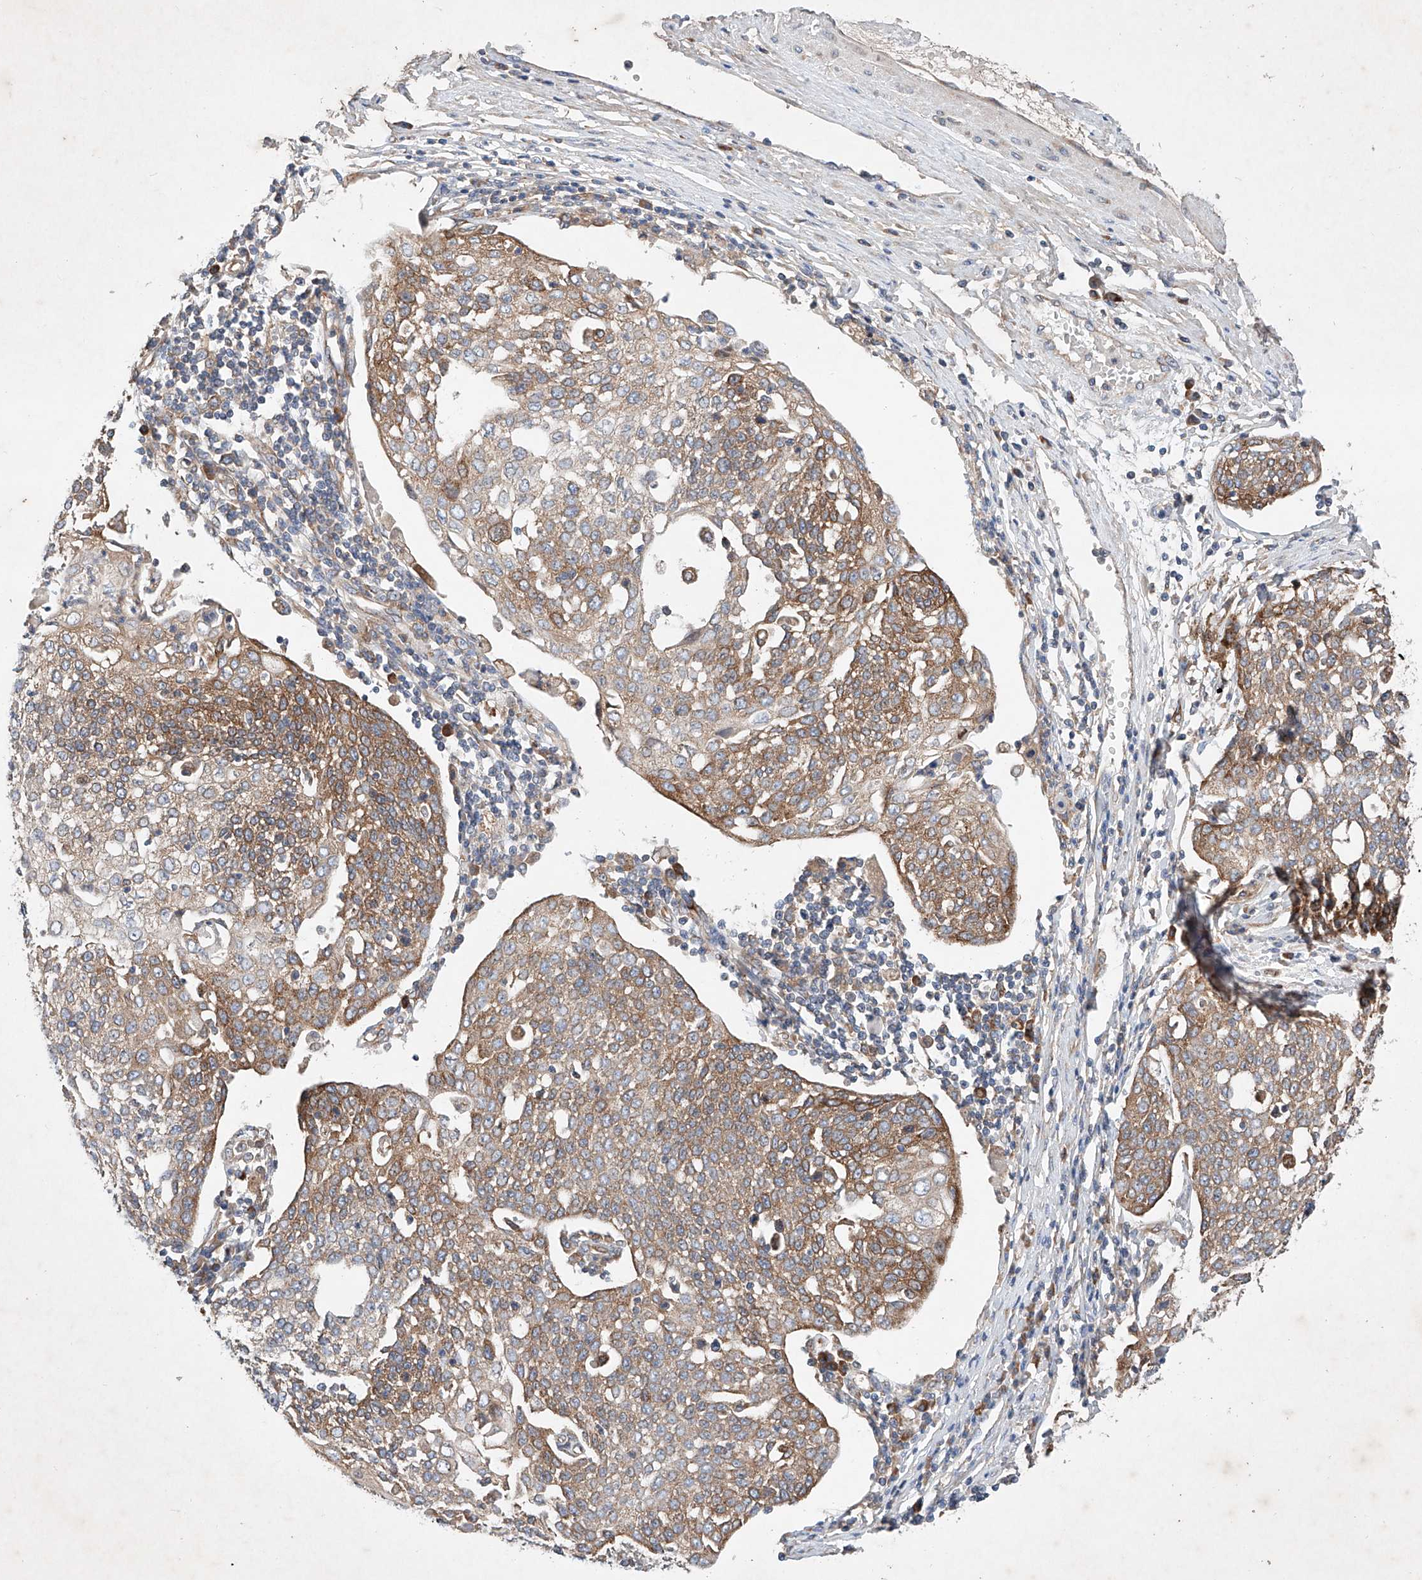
{"staining": {"intensity": "moderate", "quantity": ">75%", "location": "cytoplasmic/membranous"}, "tissue": "cervical cancer", "cell_type": "Tumor cells", "image_type": "cancer", "snomed": [{"axis": "morphology", "description": "Squamous cell carcinoma, NOS"}, {"axis": "topography", "description": "Cervix"}], "caption": "Tumor cells exhibit moderate cytoplasmic/membranous expression in about >75% of cells in cervical squamous cell carcinoma. The staining was performed using DAB (3,3'-diaminobenzidine), with brown indicating positive protein expression. Nuclei are stained blue with hematoxylin.", "gene": "FASTK", "patient": {"sex": "female", "age": 34}}